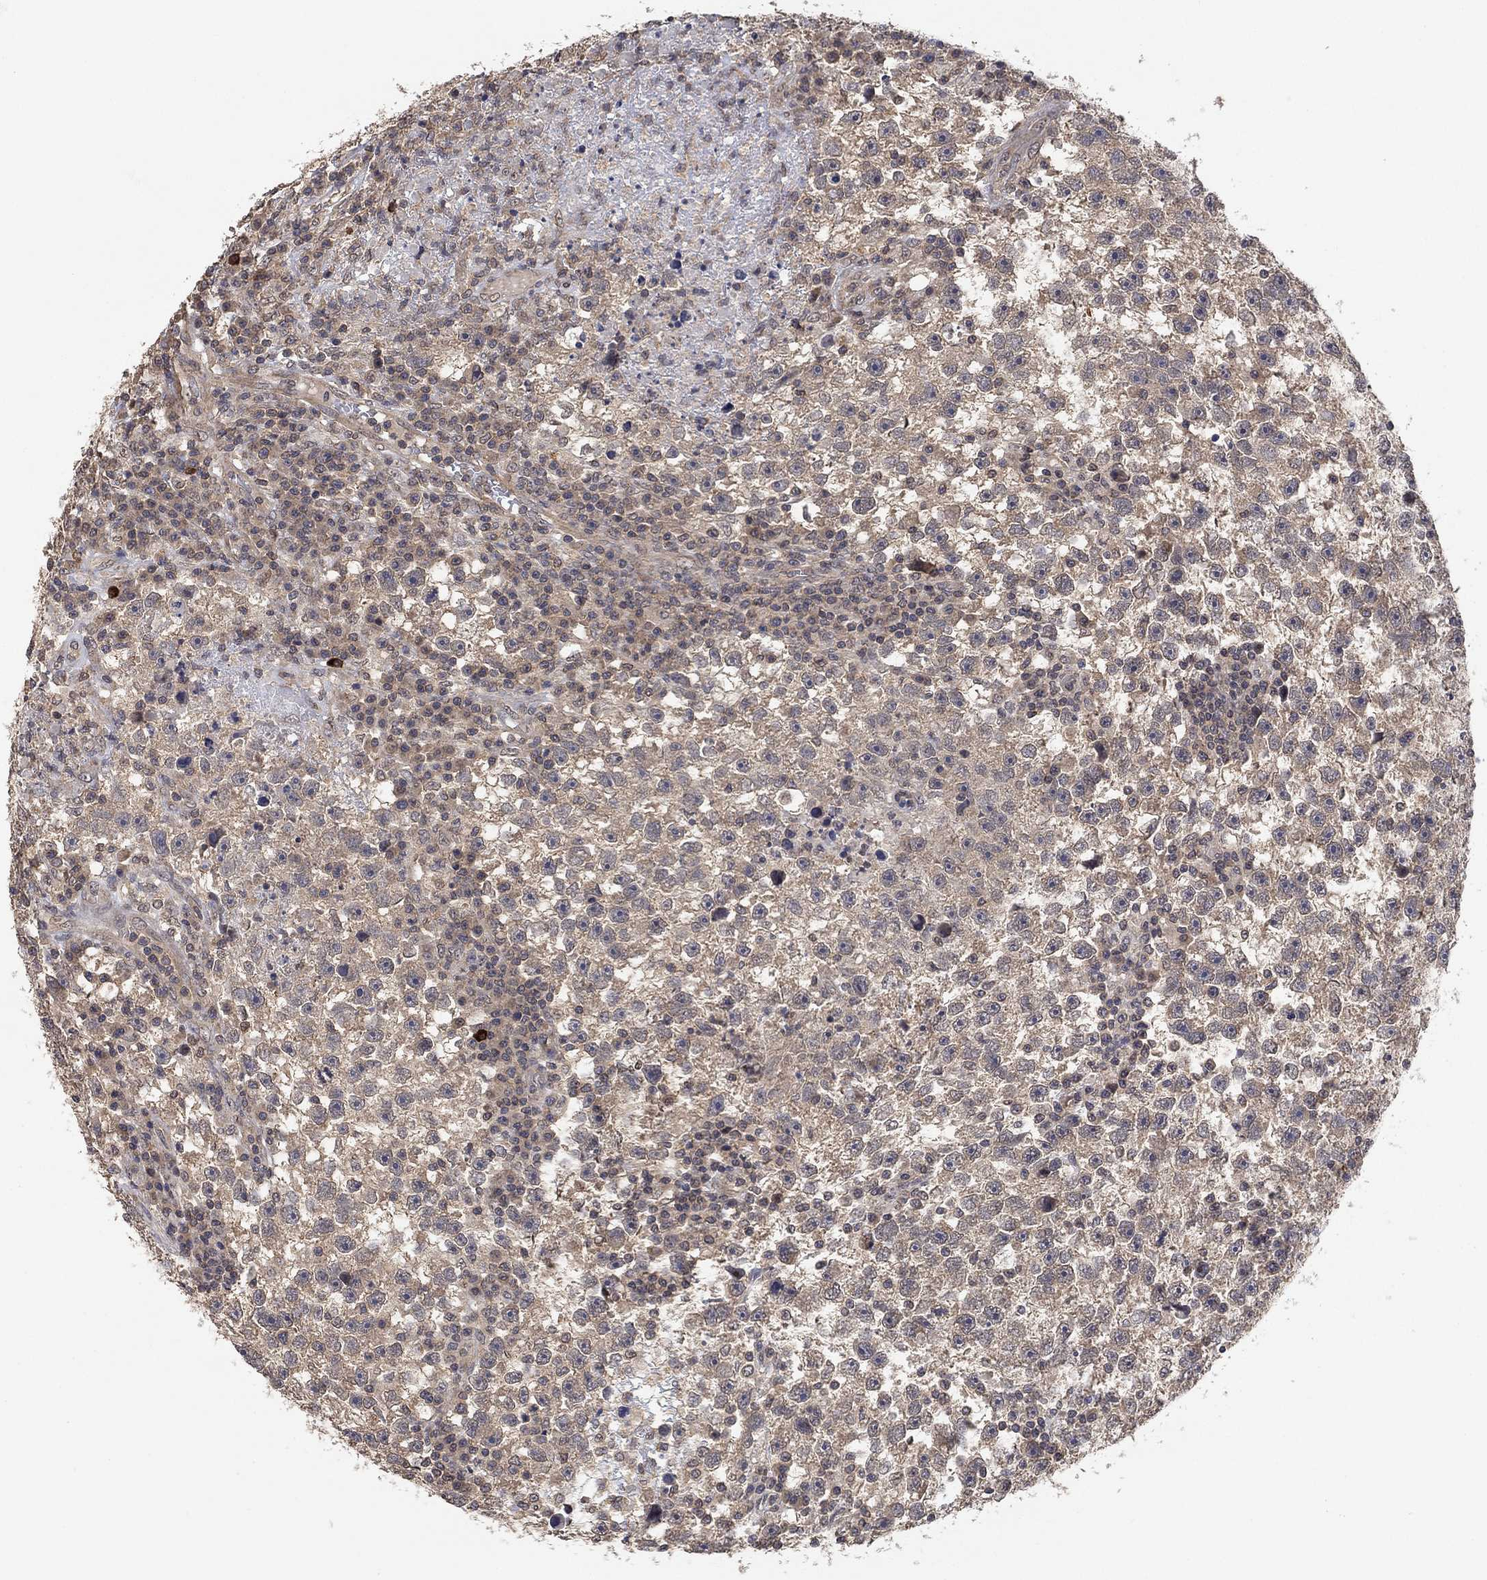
{"staining": {"intensity": "weak", "quantity": "25%-75%", "location": "cytoplasmic/membranous"}, "tissue": "testis cancer", "cell_type": "Tumor cells", "image_type": "cancer", "snomed": [{"axis": "morphology", "description": "Seminoma, NOS"}, {"axis": "topography", "description": "Testis"}], "caption": "Immunohistochemistry micrograph of human testis cancer stained for a protein (brown), which demonstrates low levels of weak cytoplasmic/membranous staining in about 25%-75% of tumor cells.", "gene": "CCDC43", "patient": {"sex": "male", "age": 47}}